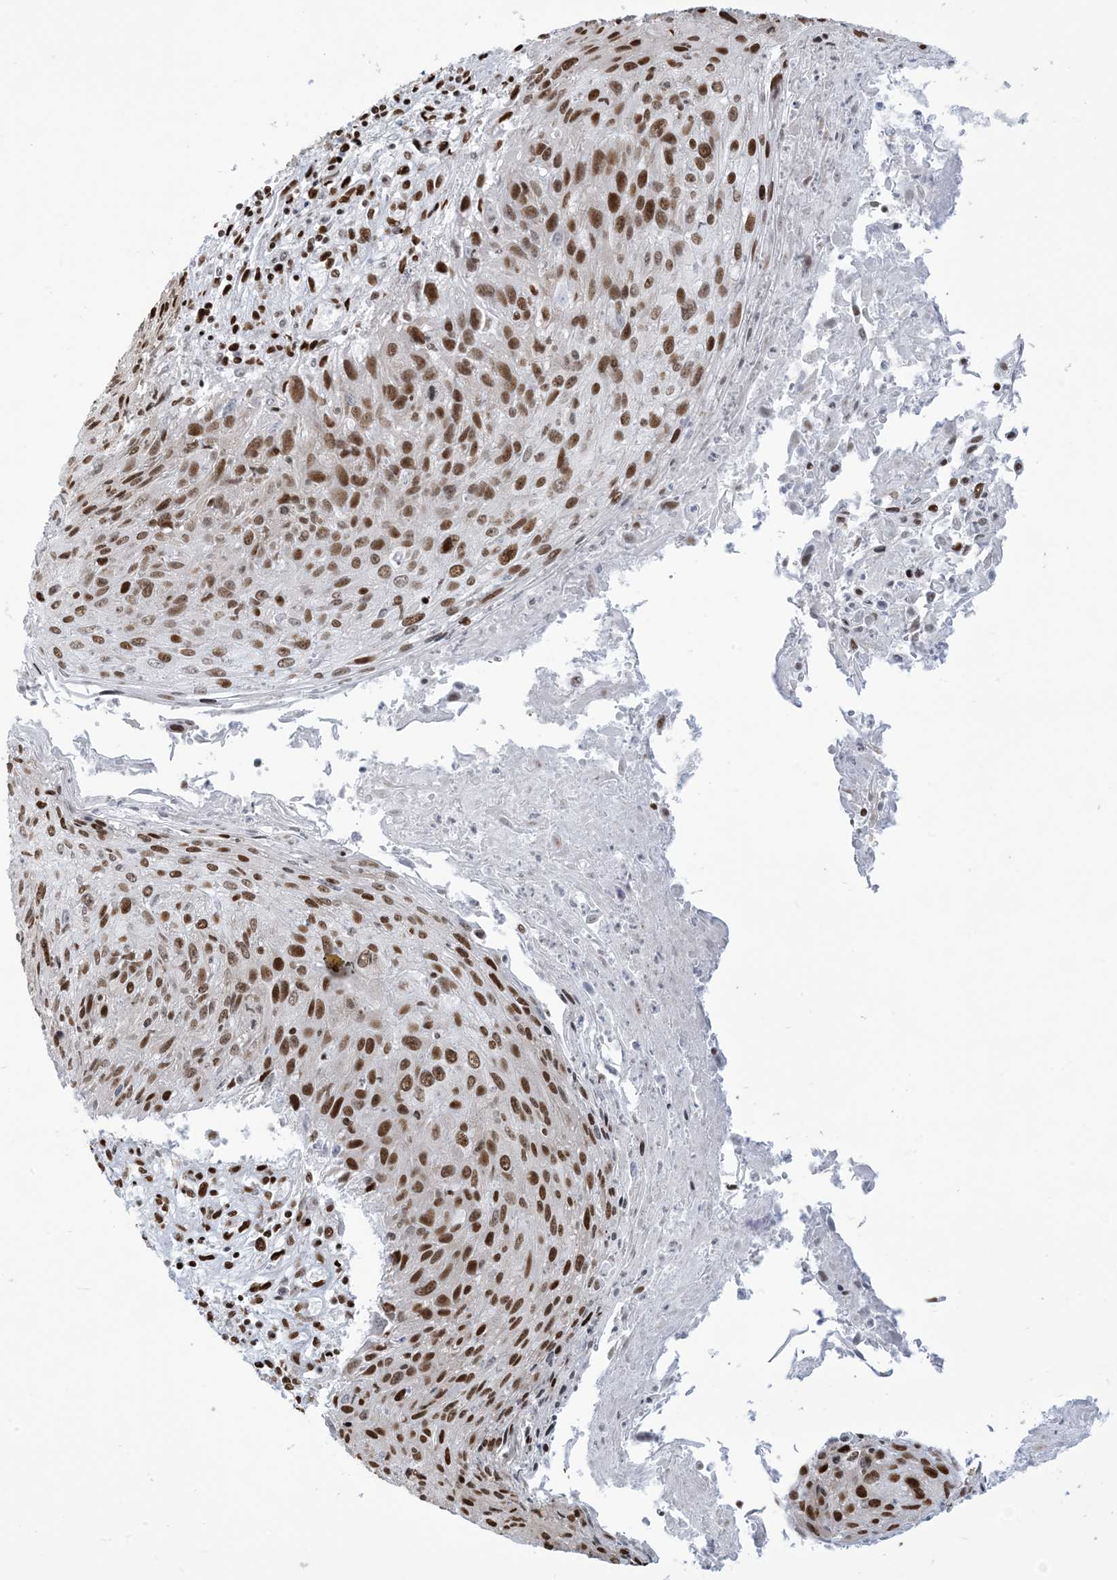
{"staining": {"intensity": "strong", "quantity": ">75%", "location": "nuclear"}, "tissue": "cervical cancer", "cell_type": "Tumor cells", "image_type": "cancer", "snomed": [{"axis": "morphology", "description": "Squamous cell carcinoma, NOS"}, {"axis": "topography", "description": "Cervix"}], "caption": "Cervical cancer (squamous cell carcinoma) was stained to show a protein in brown. There is high levels of strong nuclear positivity in approximately >75% of tumor cells.", "gene": "STAG1", "patient": {"sex": "female", "age": 51}}